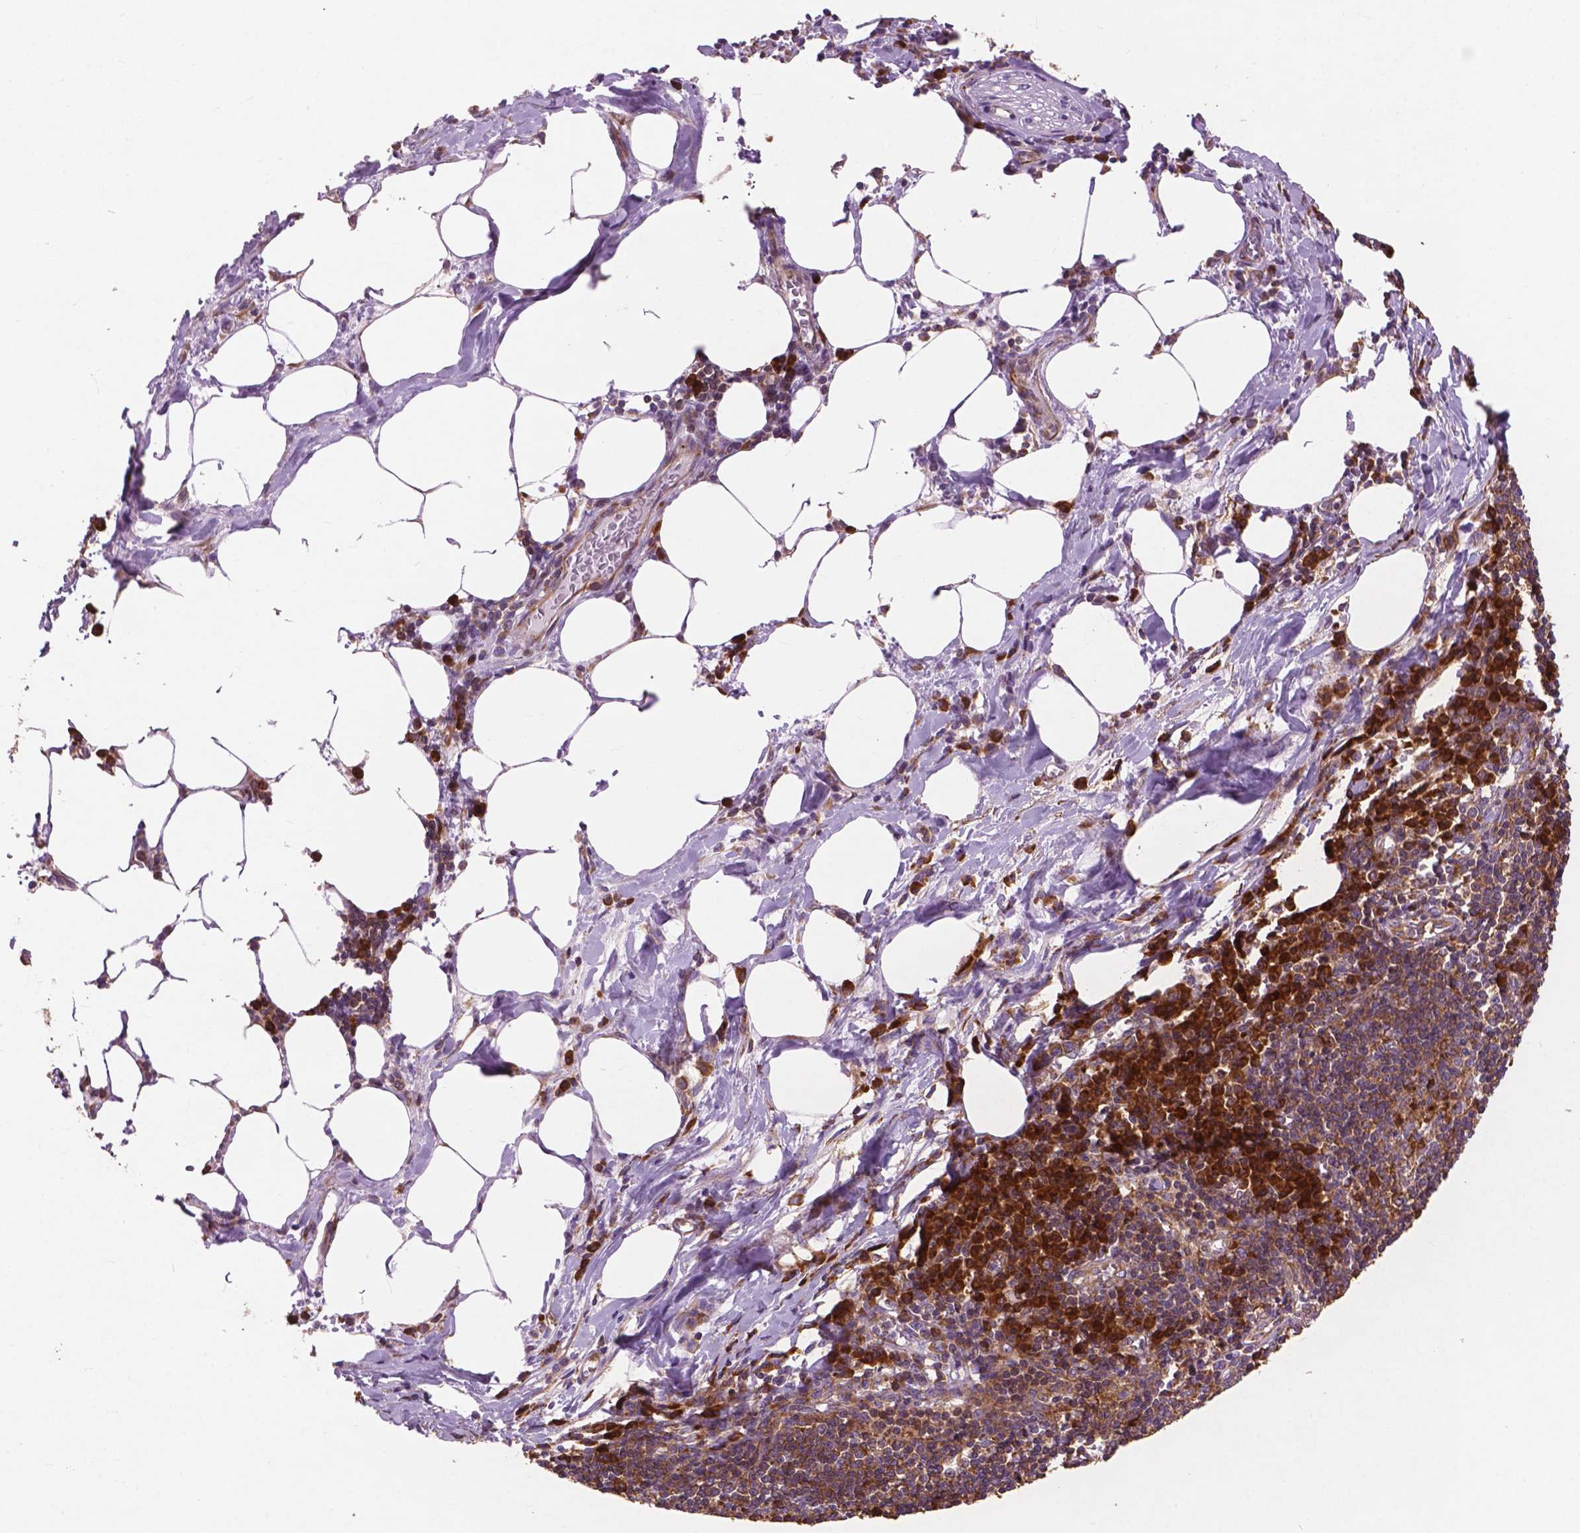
{"staining": {"intensity": "moderate", "quantity": ">75%", "location": "cytoplasmic/membranous"}, "tissue": "lymph node", "cell_type": "Germinal center cells", "image_type": "normal", "snomed": [{"axis": "morphology", "description": "Normal tissue, NOS"}, {"axis": "topography", "description": "Lymph node"}], "caption": "Immunohistochemistry photomicrograph of normal lymph node: lymph node stained using immunohistochemistry demonstrates medium levels of moderate protein expression localized specifically in the cytoplasmic/membranous of germinal center cells, appearing as a cytoplasmic/membranous brown color.", "gene": "RPL37A", "patient": {"sex": "male", "age": 67}}